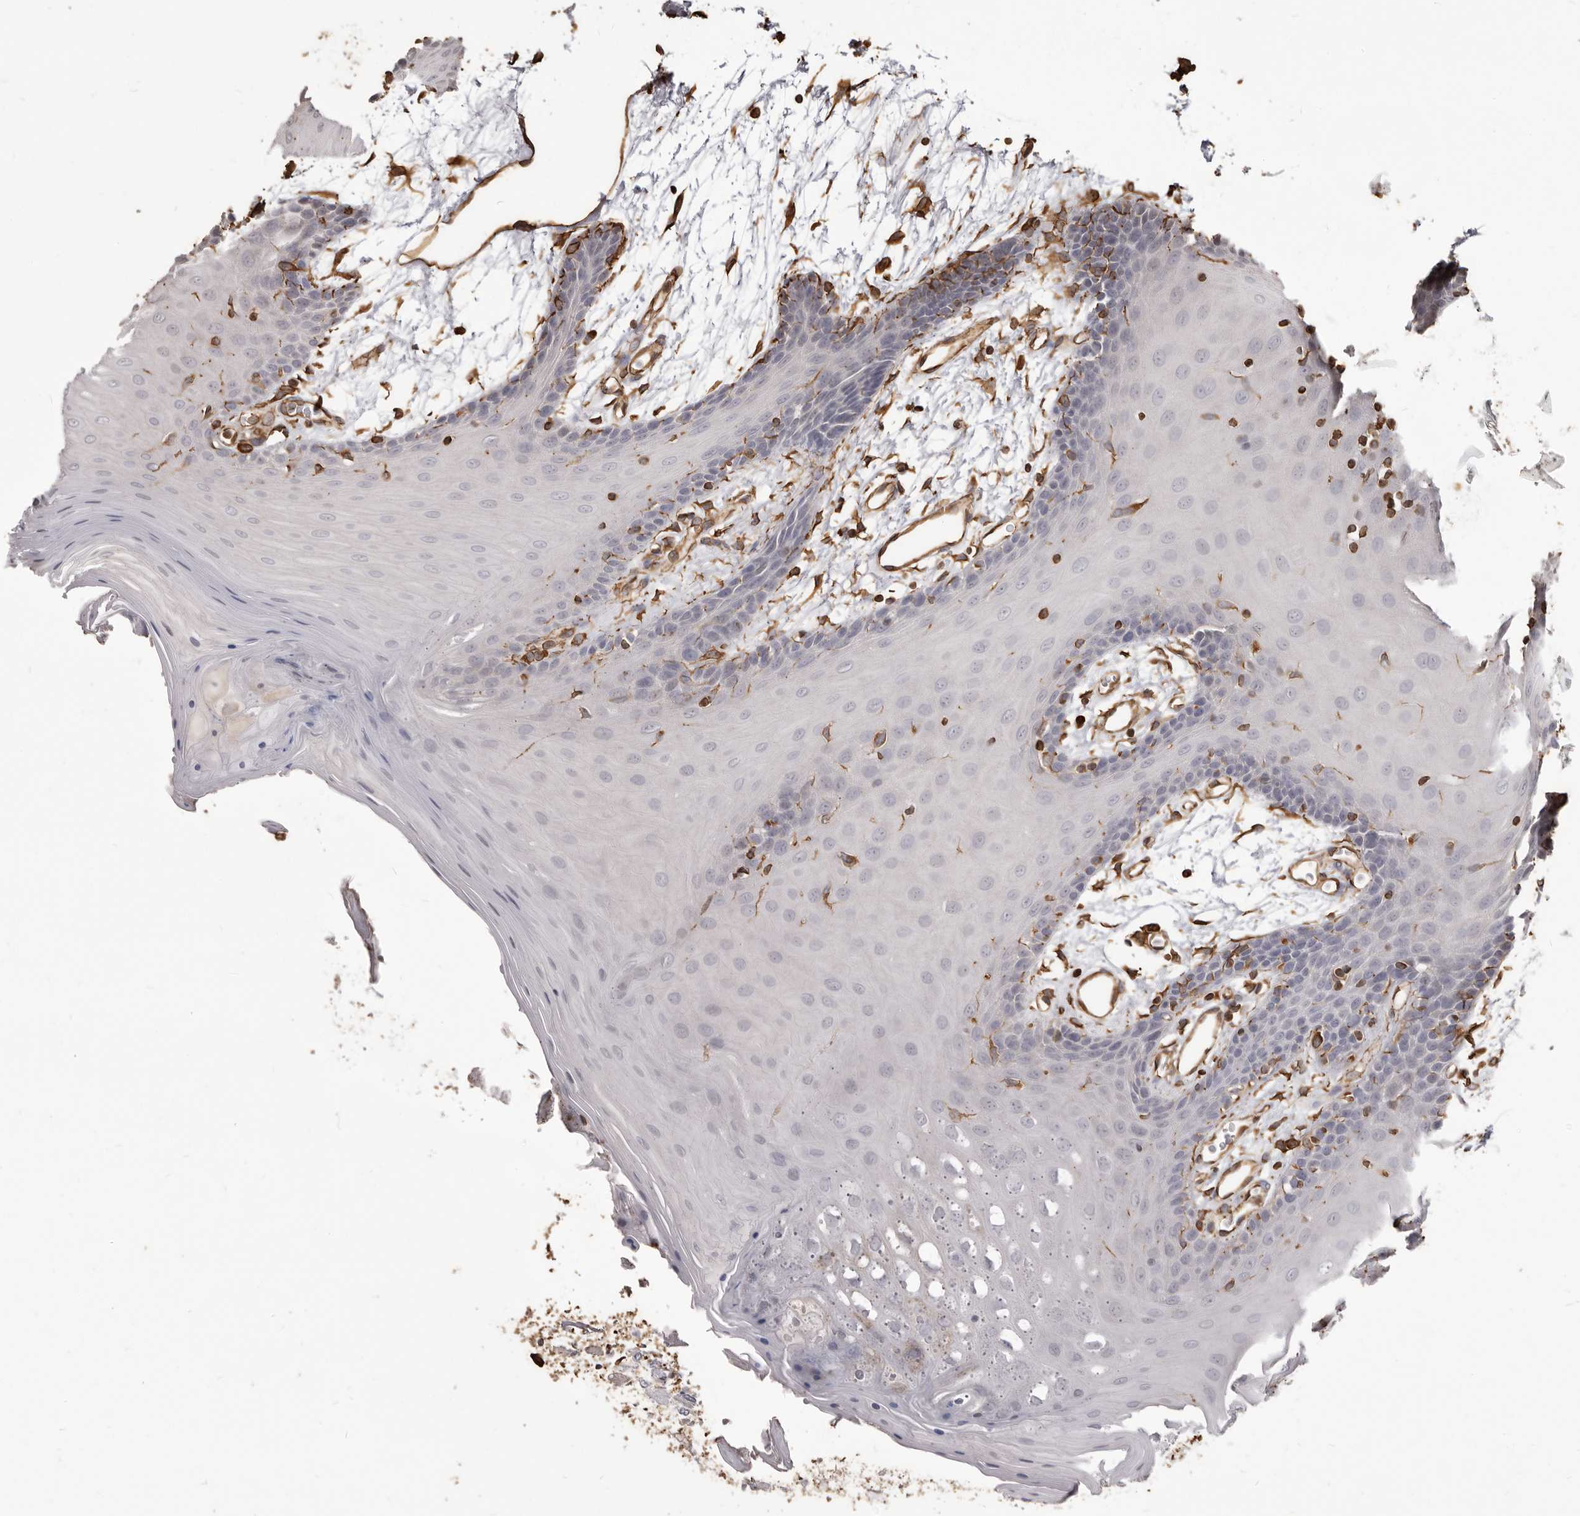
{"staining": {"intensity": "negative", "quantity": "none", "location": "none"}, "tissue": "oral mucosa", "cell_type": "Squamous epithelial cells", "image_type": "normal", "snomed": [{"axis": "morphology", "description": "Normal tissue, NOS"}, {"axis": "morphology", "description": "Squamous cell carcinoma, NOS"}, {"axis": "topography", "description": "Skeletal muscle"}, {"axis": "topography", "description": "Oral tissue"}, {"axis": "topography", "description": "Salivary gland"}, {"axis": "topography", "description": "Head-Neck"}], "caption": "A photomicrograph of human oral mucosa is negative for staining in squamous epithelial cells.", "gene": "MTURN", "patient": {"sex": "male", "age": 54}}